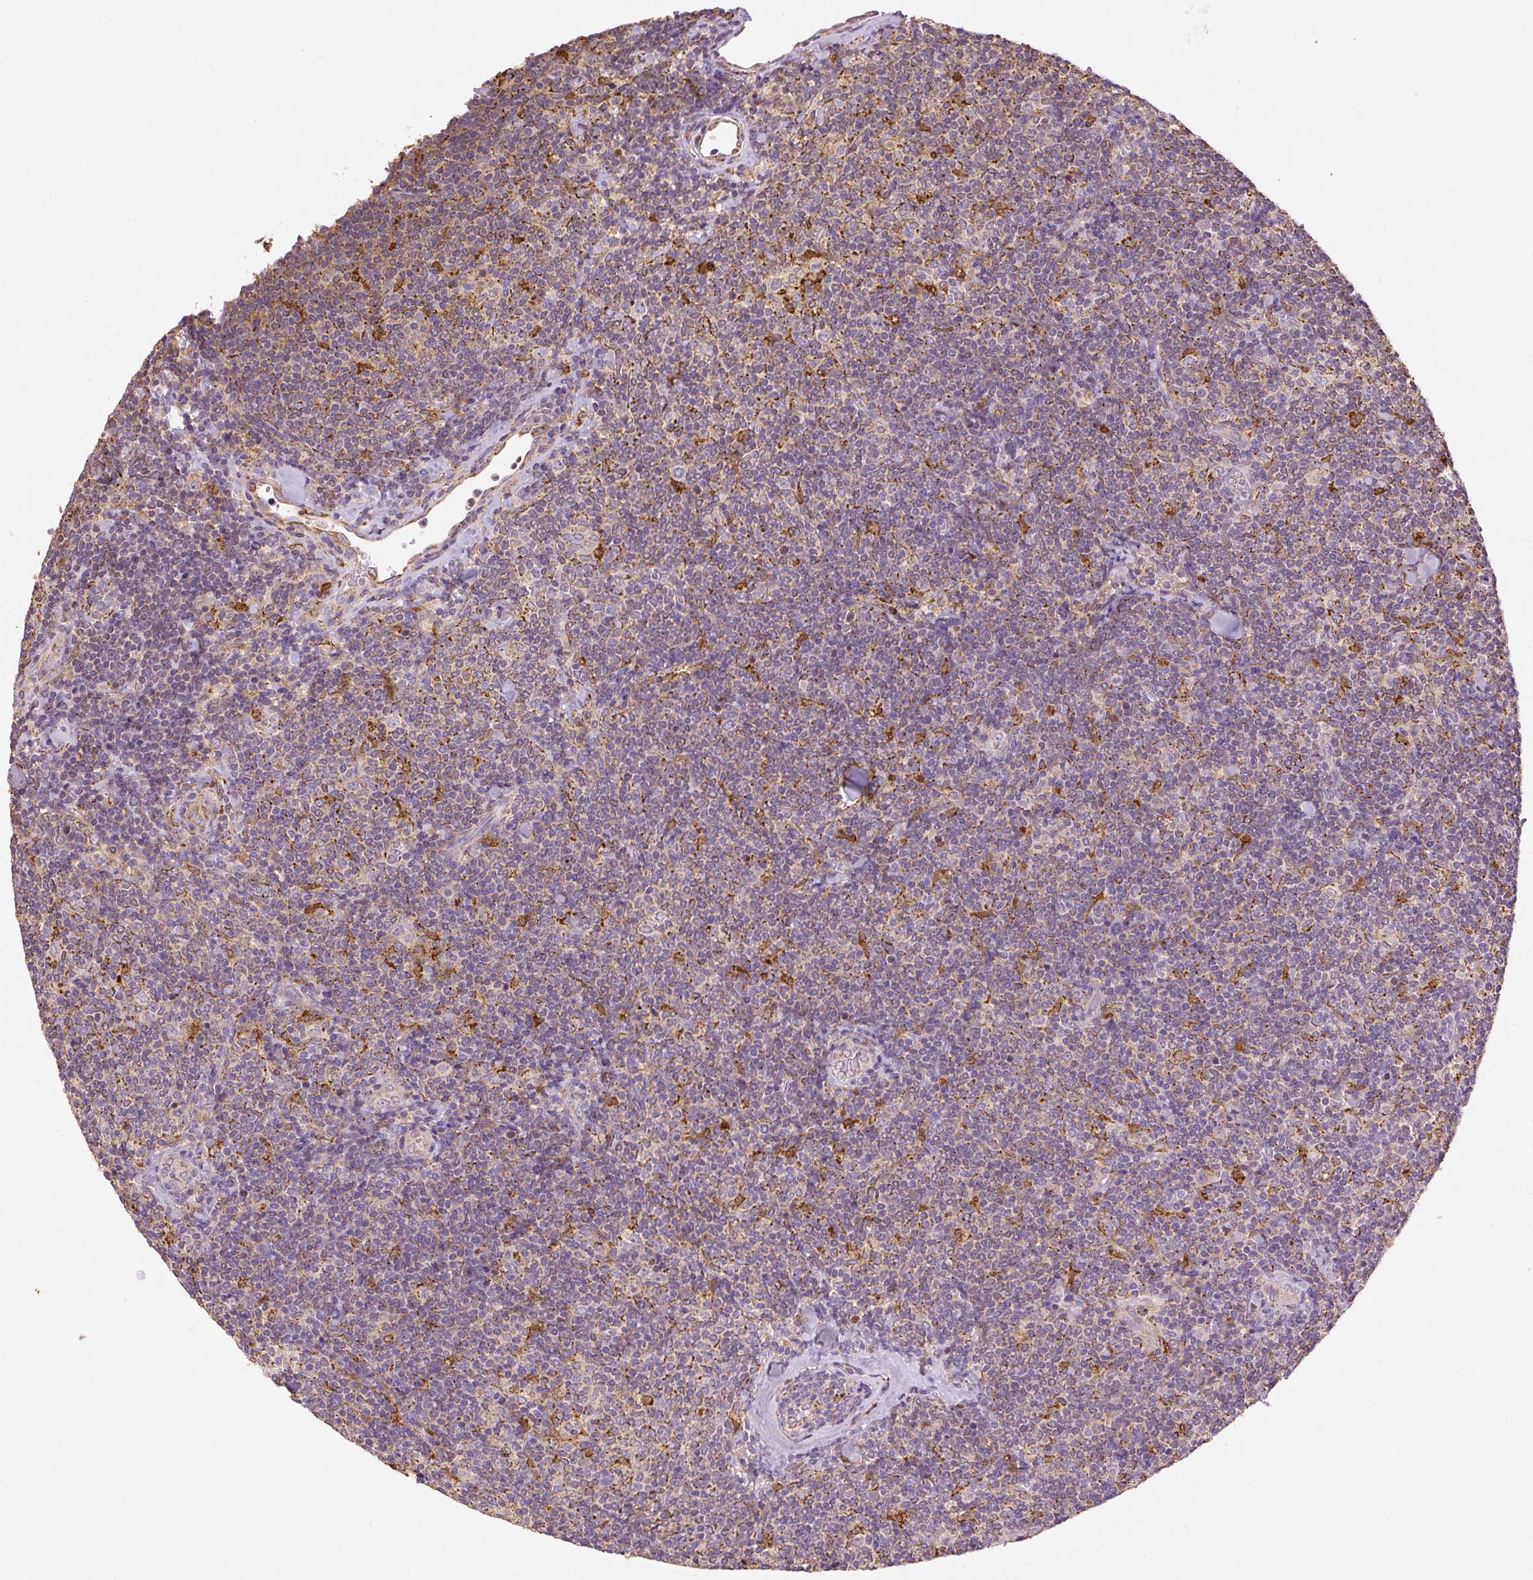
{"staining": {"intensity": "weak", "quantity": "25%-75%", "location": "cytoplasmic/membranous"}, "tissue": "lymphoma", "cell_type": "Tumor cells", "image_type": "cancer", "snomed": [{"axis": "morphology", "description": "Malignant lymphoma, non-Hodgkin's type, Low grade"}, {"axis": "topography", "description": "Lymph node"}], "caption": "Weak cytoplasmic/membranous staining for a protein is present in approximately 25%-75% of tumor cells of low-grade malignant lymphoma, non-Hodgkin's type using IHC.", "gene": "FNBP1L", "patient": {"sex": "female", "age": 56}}